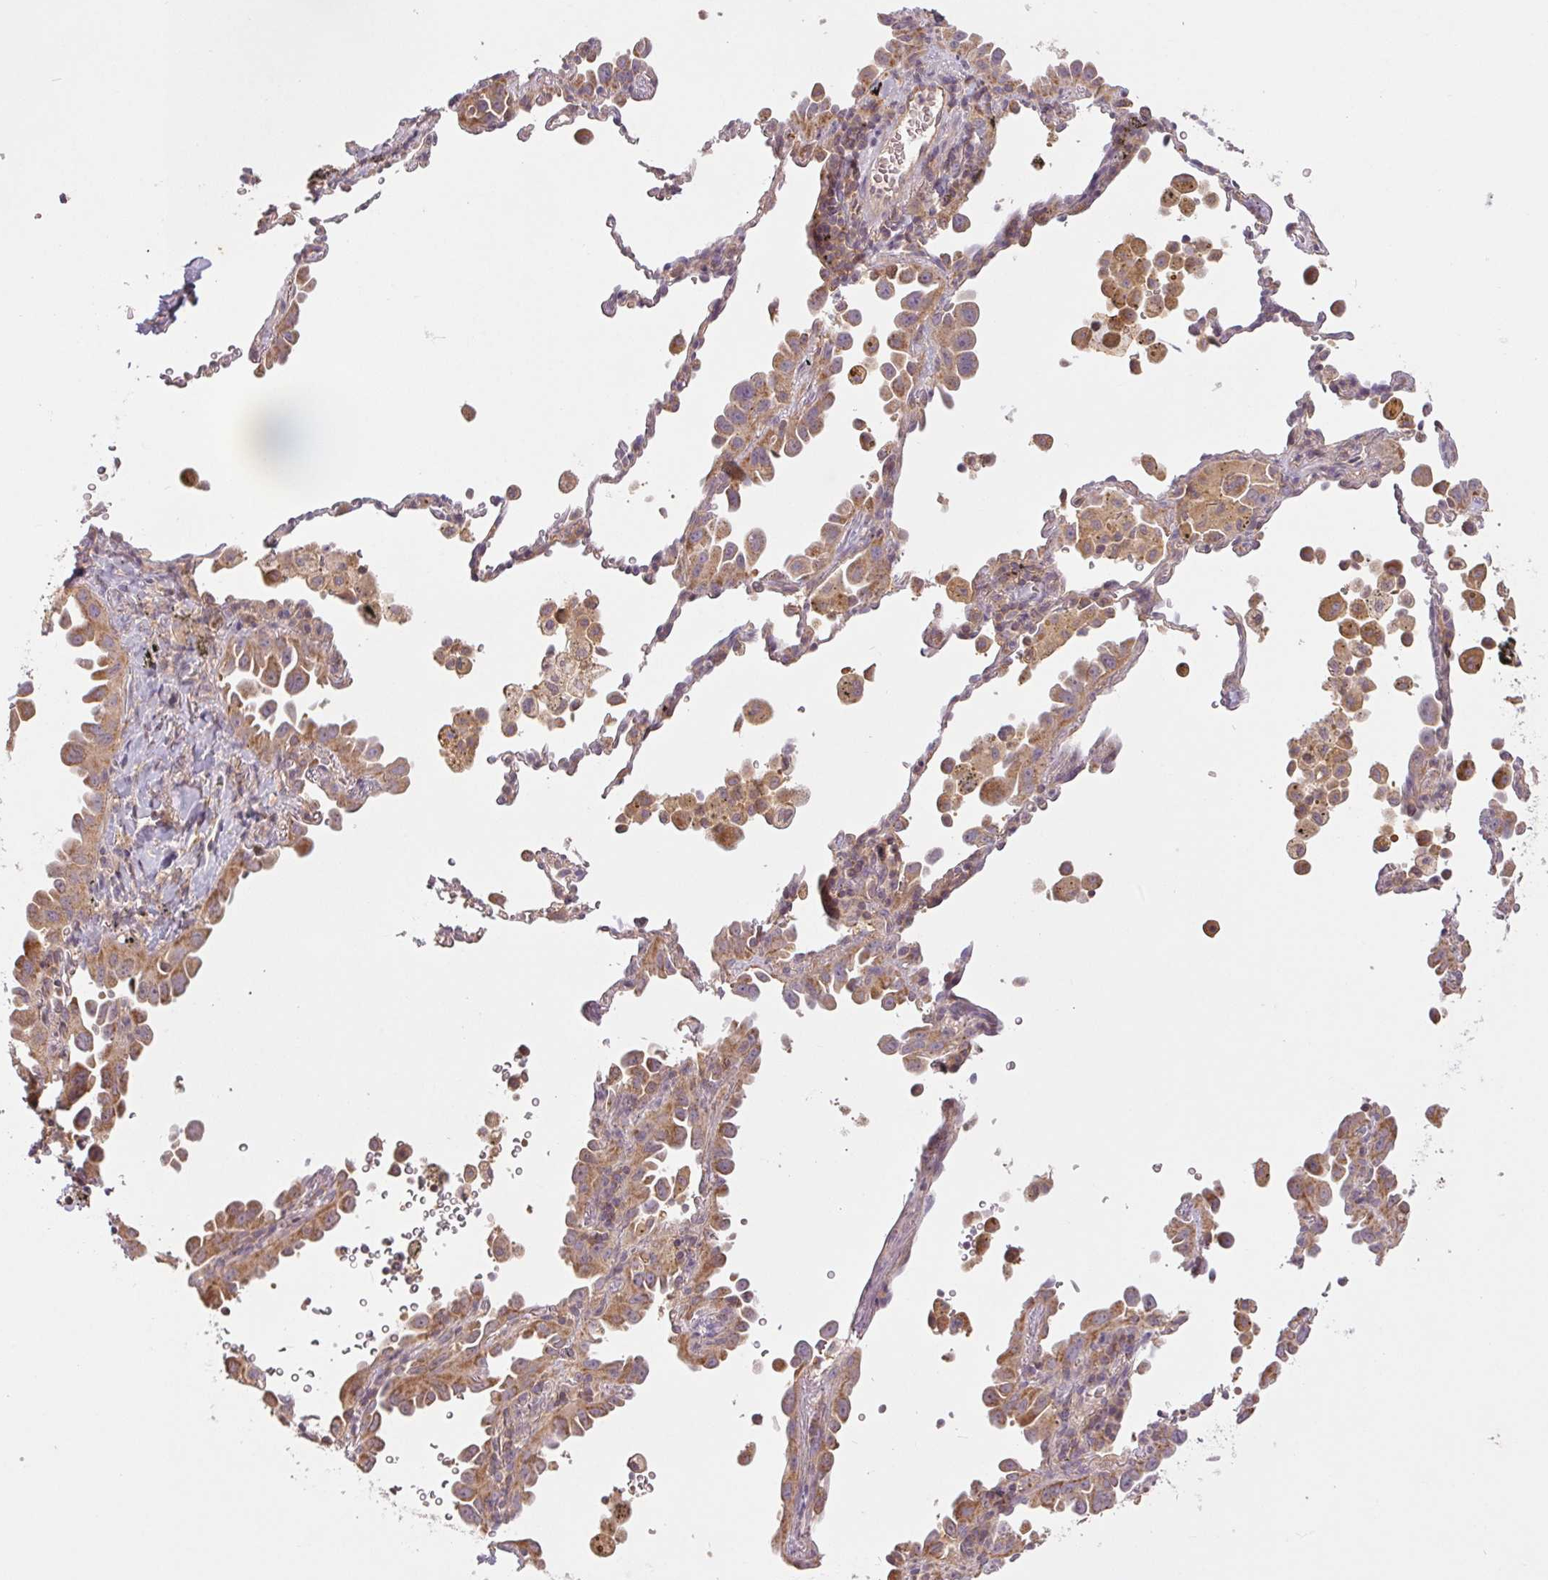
{"staining": {"intensity": "moderate", "quantity": ">75%", "location": "cytoplasmic/membranous"}, "tissue": "lung cancer", "cell_type": "Tumor cells", "image_type": "cancer", "snomed": [{"axis": "morphology", "description": "Adenocarcinoma, NOS"}, {"axis": "topography", "description": "Lung"}], "caption": "Protein expression analysis of adenocarcinoma (lung) shows moderate cytoplasmic/membranous positivity in about >75% of tumor cells. The staining was performed using DAB, with brown indicating positive protein expression. Nuclei are stained blue with hematoxylin.", "gene": "MAP3K5", "patient": {"sex": "male", "age": 68}}